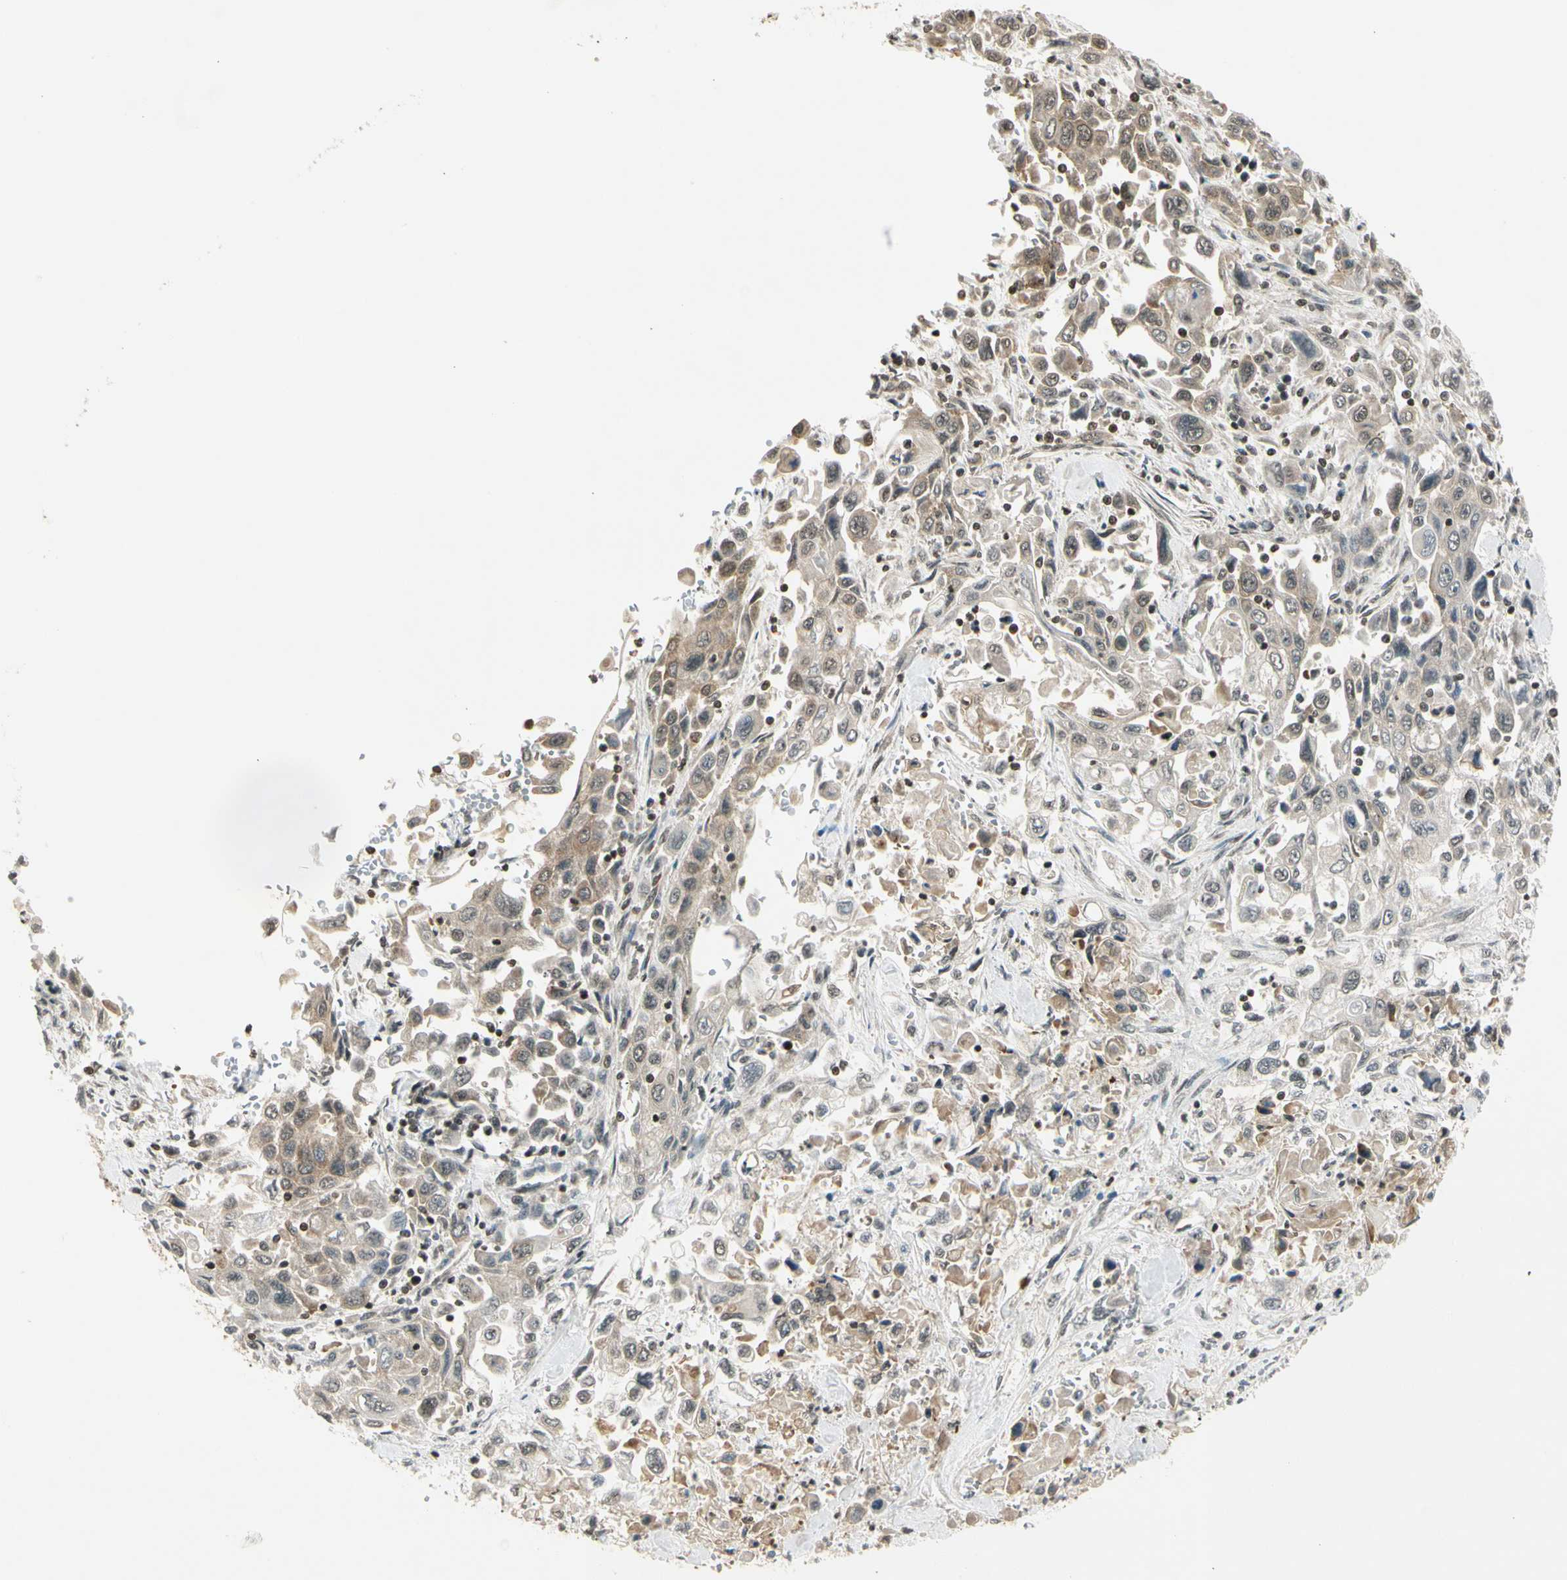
{"staining": {"intensity": "weak", "quantity": ">75%", "location": "cytoplasmic/membranous"}, "tissue": "pancreatic cancer", "cell_type": "Tumor cells", "image_type": "cancer", "snomed": [{"axis": "morphology", "description": "Adenocarcinoma, NOS"}, {"axis": "topography", "description": "Pancreas"}], "caption": "Immunohistochemistry (IHC) histopathology image of neoplastic tissue: pancreatic cancer stained using immunohistochemistry exhibits low levels of weak protein expression localized specifically in the cytoplasmic/membranous of tumor cells, appearing as a cytoplasmic/membranous brown color.", "gene": "SMN2", "patient": {"sex": "male", "age": 70}}